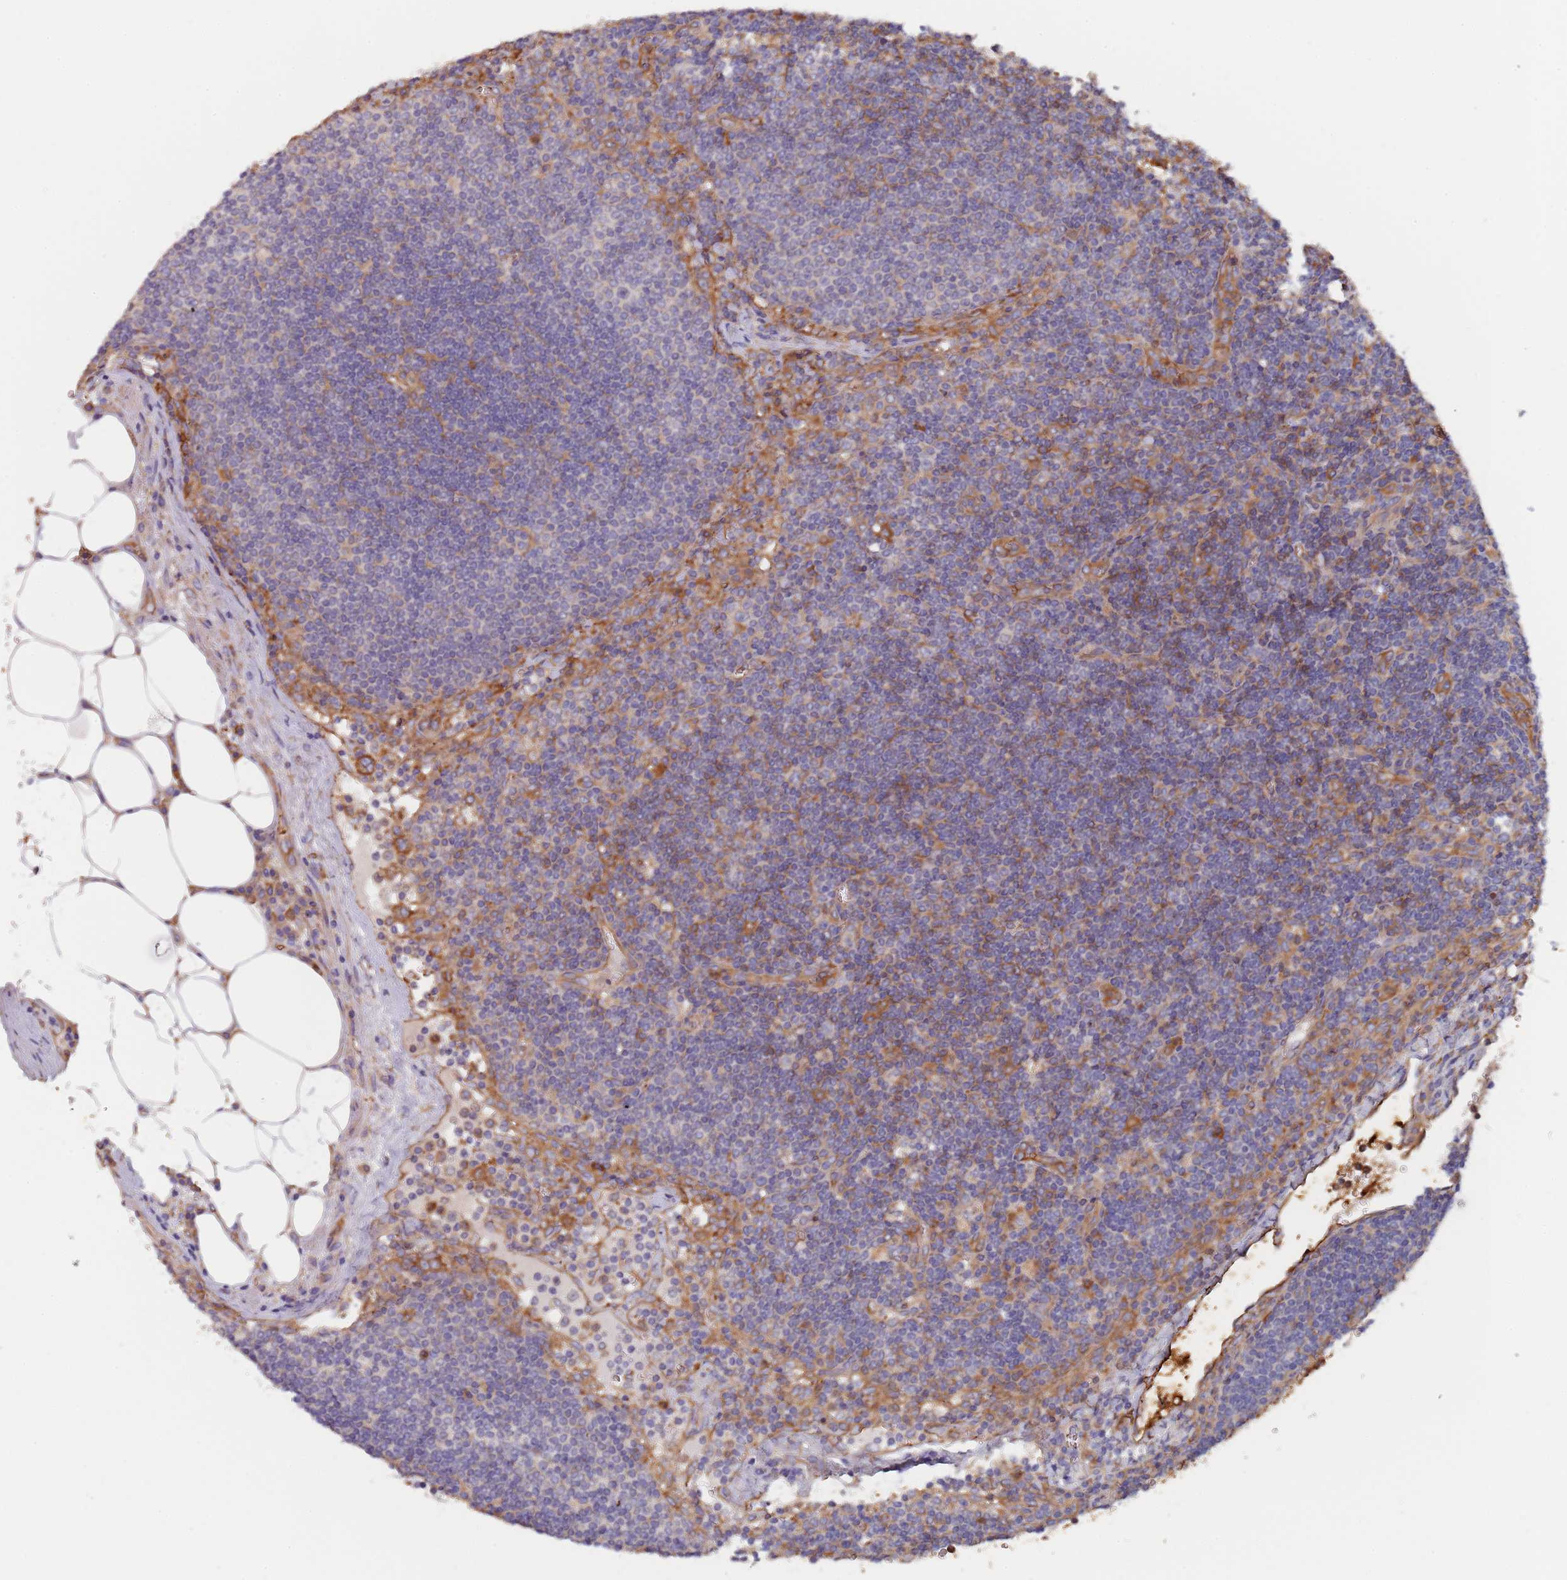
{"staining": {"intensity": "weak", "quantity": "<25%", "location": "cytoplasmic/membranous"}, "tissue": "lymph node", "cell_type": "Germinal center cells", "image_type": "normal", "snomed": [{"axis": "morphology", "description": "Normal tissue, NOS"}, {"axis": "topography", "description": "Lymph node"}], "caption": "The micrograph shows no significant expression in germinal center cells of lymph node.", "gene": "DCUN1D3", "patient": {"sex": "male", "age": 58}}